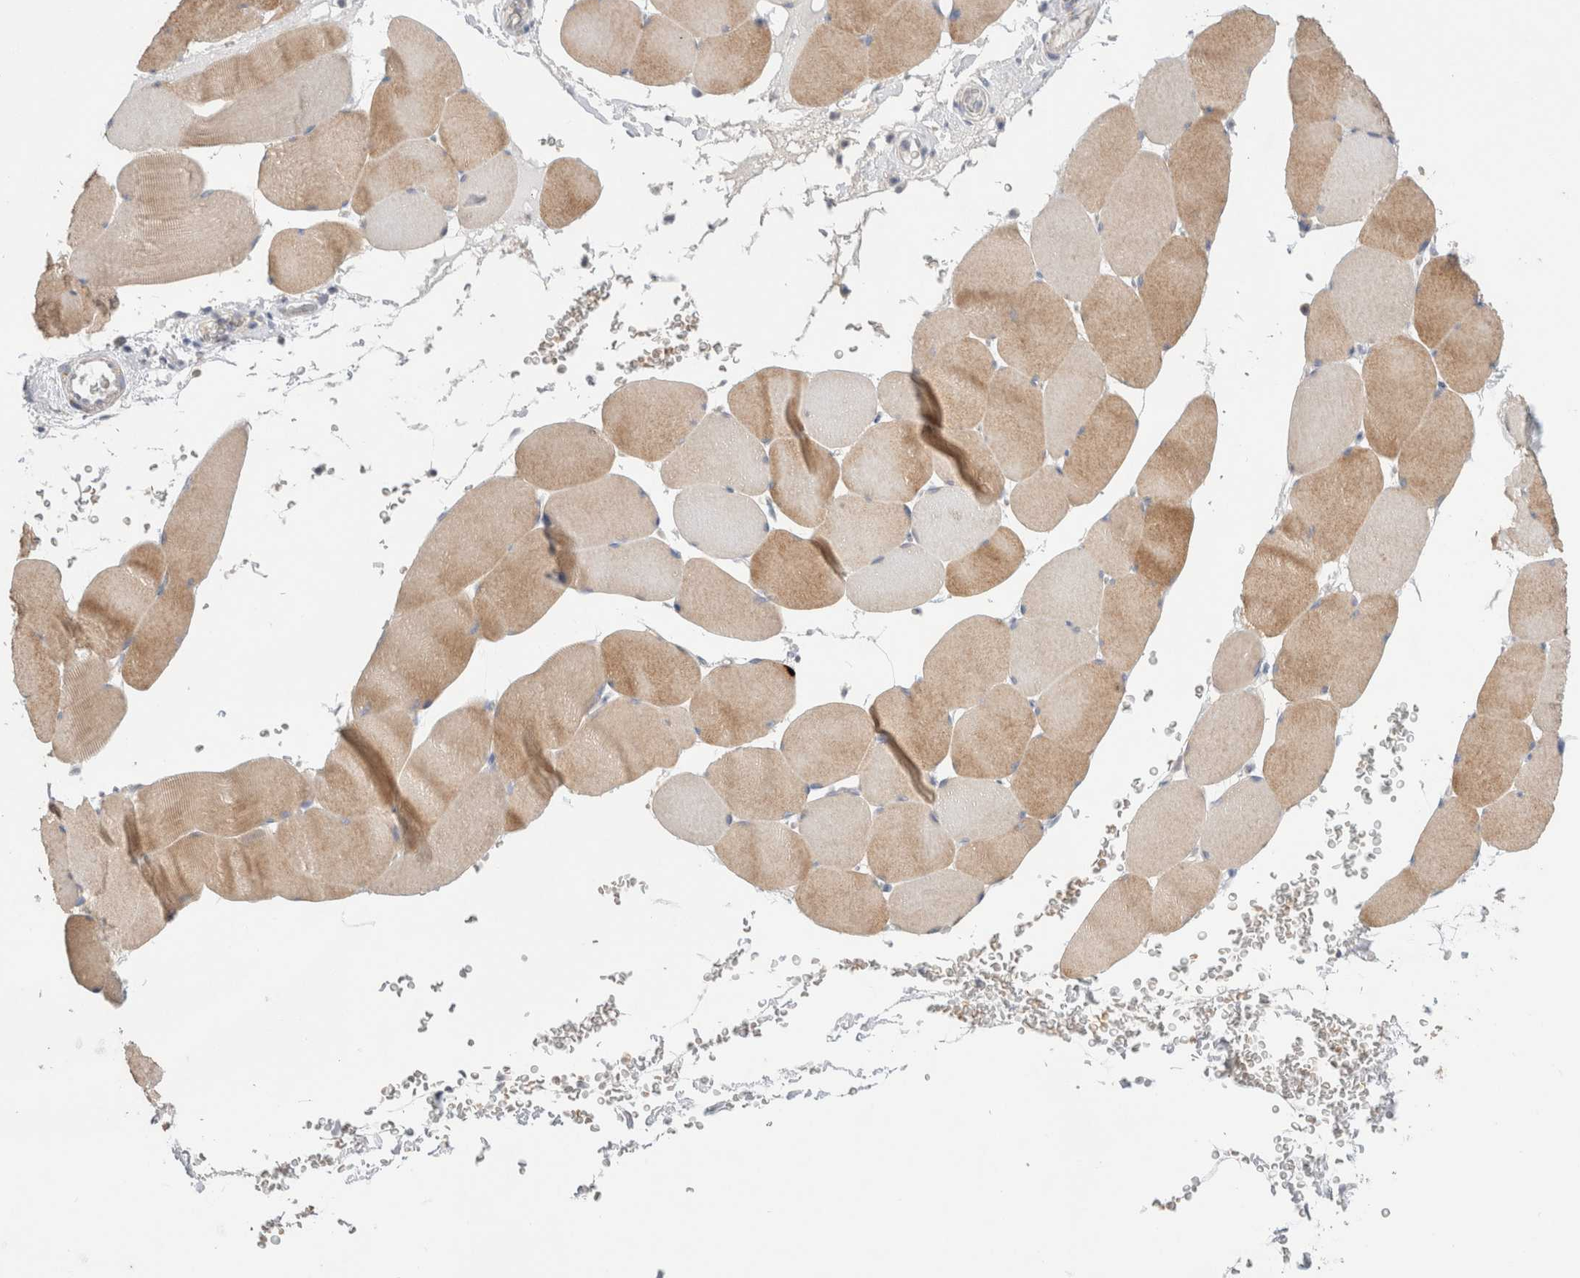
{"staining": {"intensity": "weak", "quantity": ">75%", "location": "cytoplasmic/membranous"}, "tissue": "skeletal muscle", "cell_type": "Myocytes", "image_type": "normal", "snomed": [{"axis": "morphology", "description": "Normal tissue, NOS"}, {"axis": "topography", "description": "Skeletal muscle"}], "caption": "Immunohistochemistry of unremarkable skeletal muscle displays low levels of weak cytoplasmic/membranous positivity in approximately >75% of myocytes. (Stains: DAB in brown, nuclei in blue, Microscopy: brightfield microscopy at high magnification).", "gene": "NDOR1", "patient": {"sex": "male", "age": 62}}